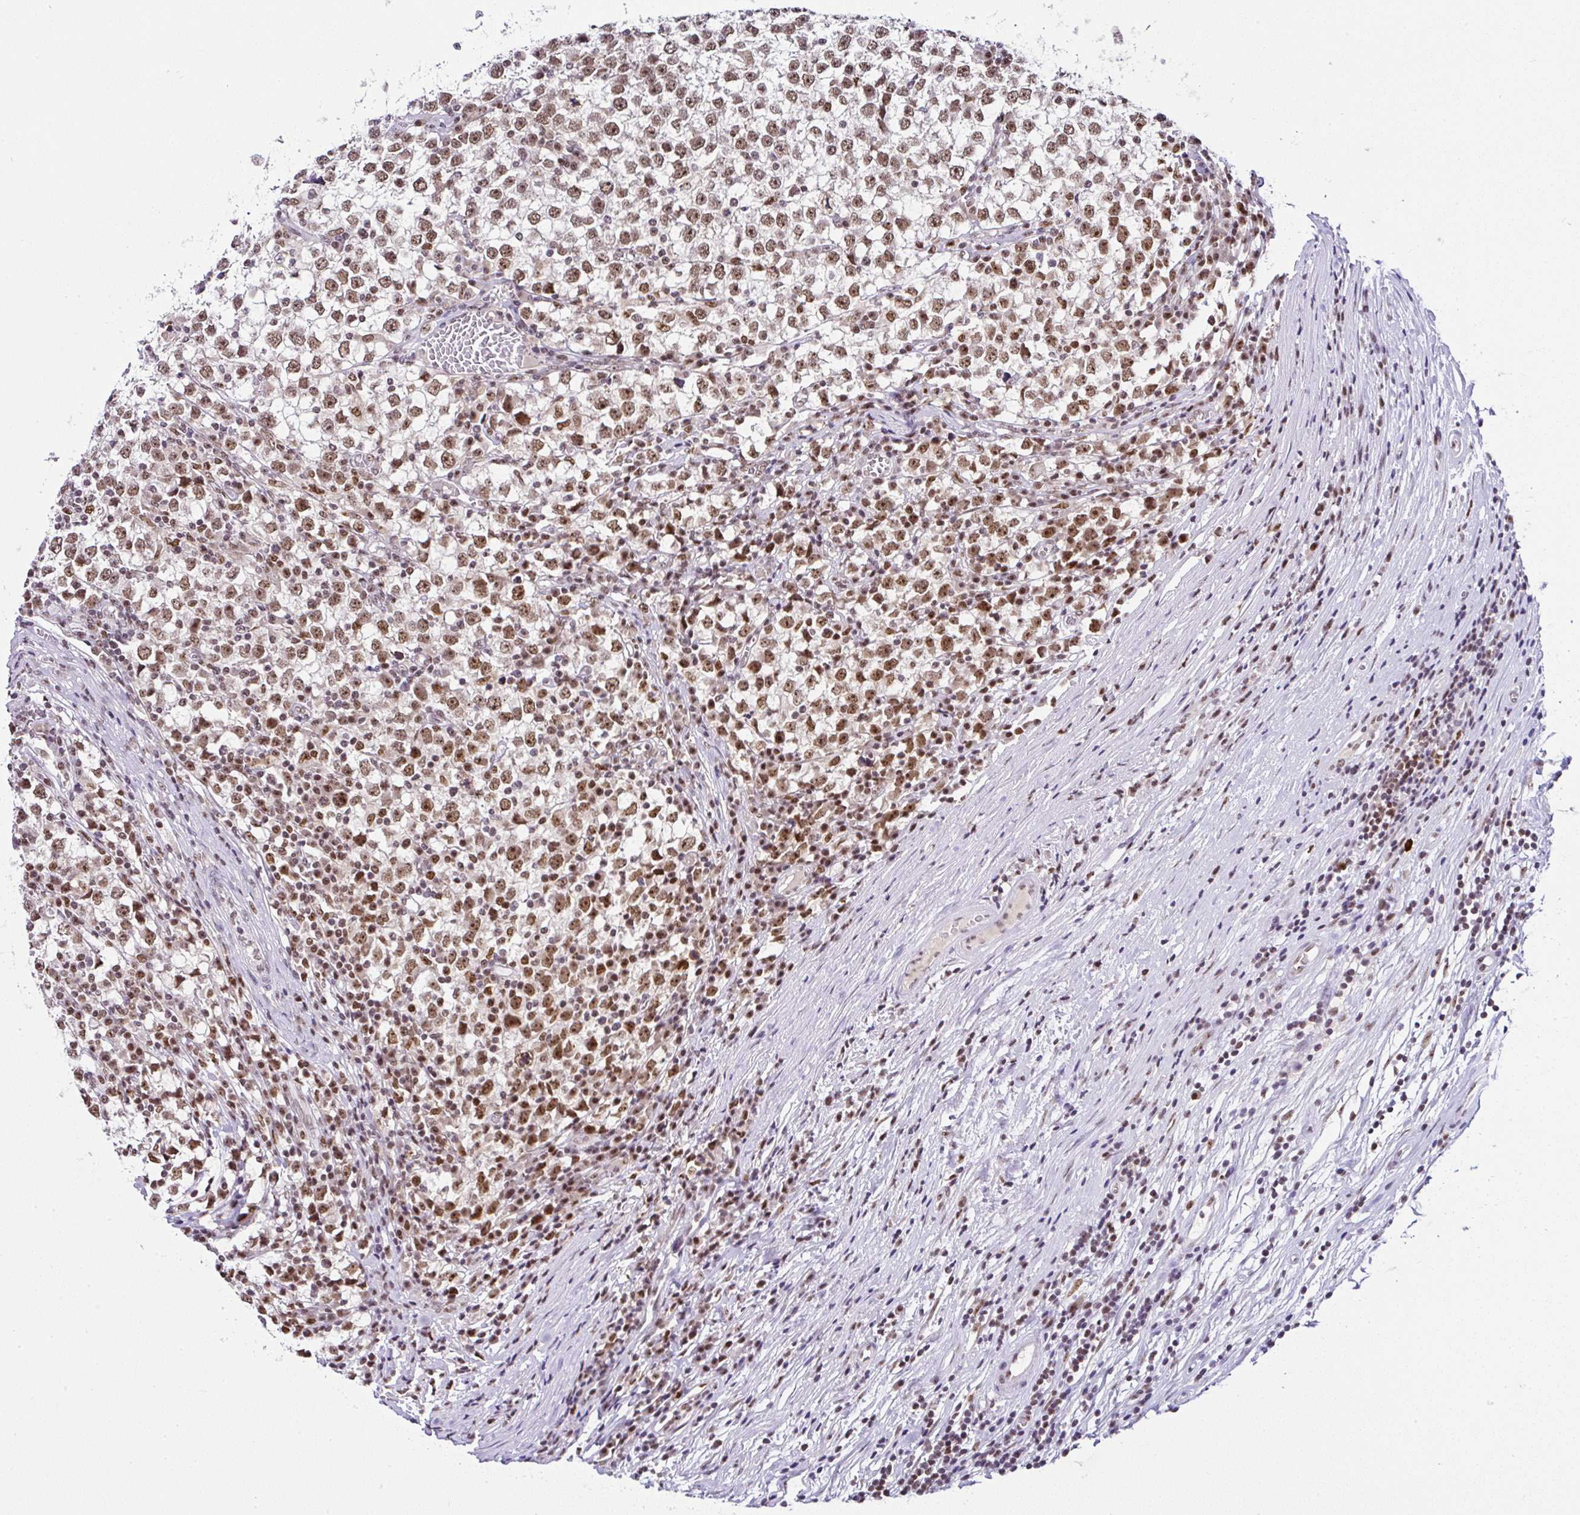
{"staining": {"intensity": "moderate", "quantity": ">75%", "location": "nuclear"}, "tissue": "testis cancer", "cell_type": "Tumor cells", "image_type": "cancer", "snomed": [{"axis": "morphology", "description": "Seminoma, NOS"}, {"axis": "topography", "description": "Testis"}], "caption": "Immunohistochemical staining of human testis seminoma reveals medium levels of moderate nuclear protein positivity in about >75% of tumor cells.", "gene": "PTPN2", "patient": {"sex": "male", "age": 65}}